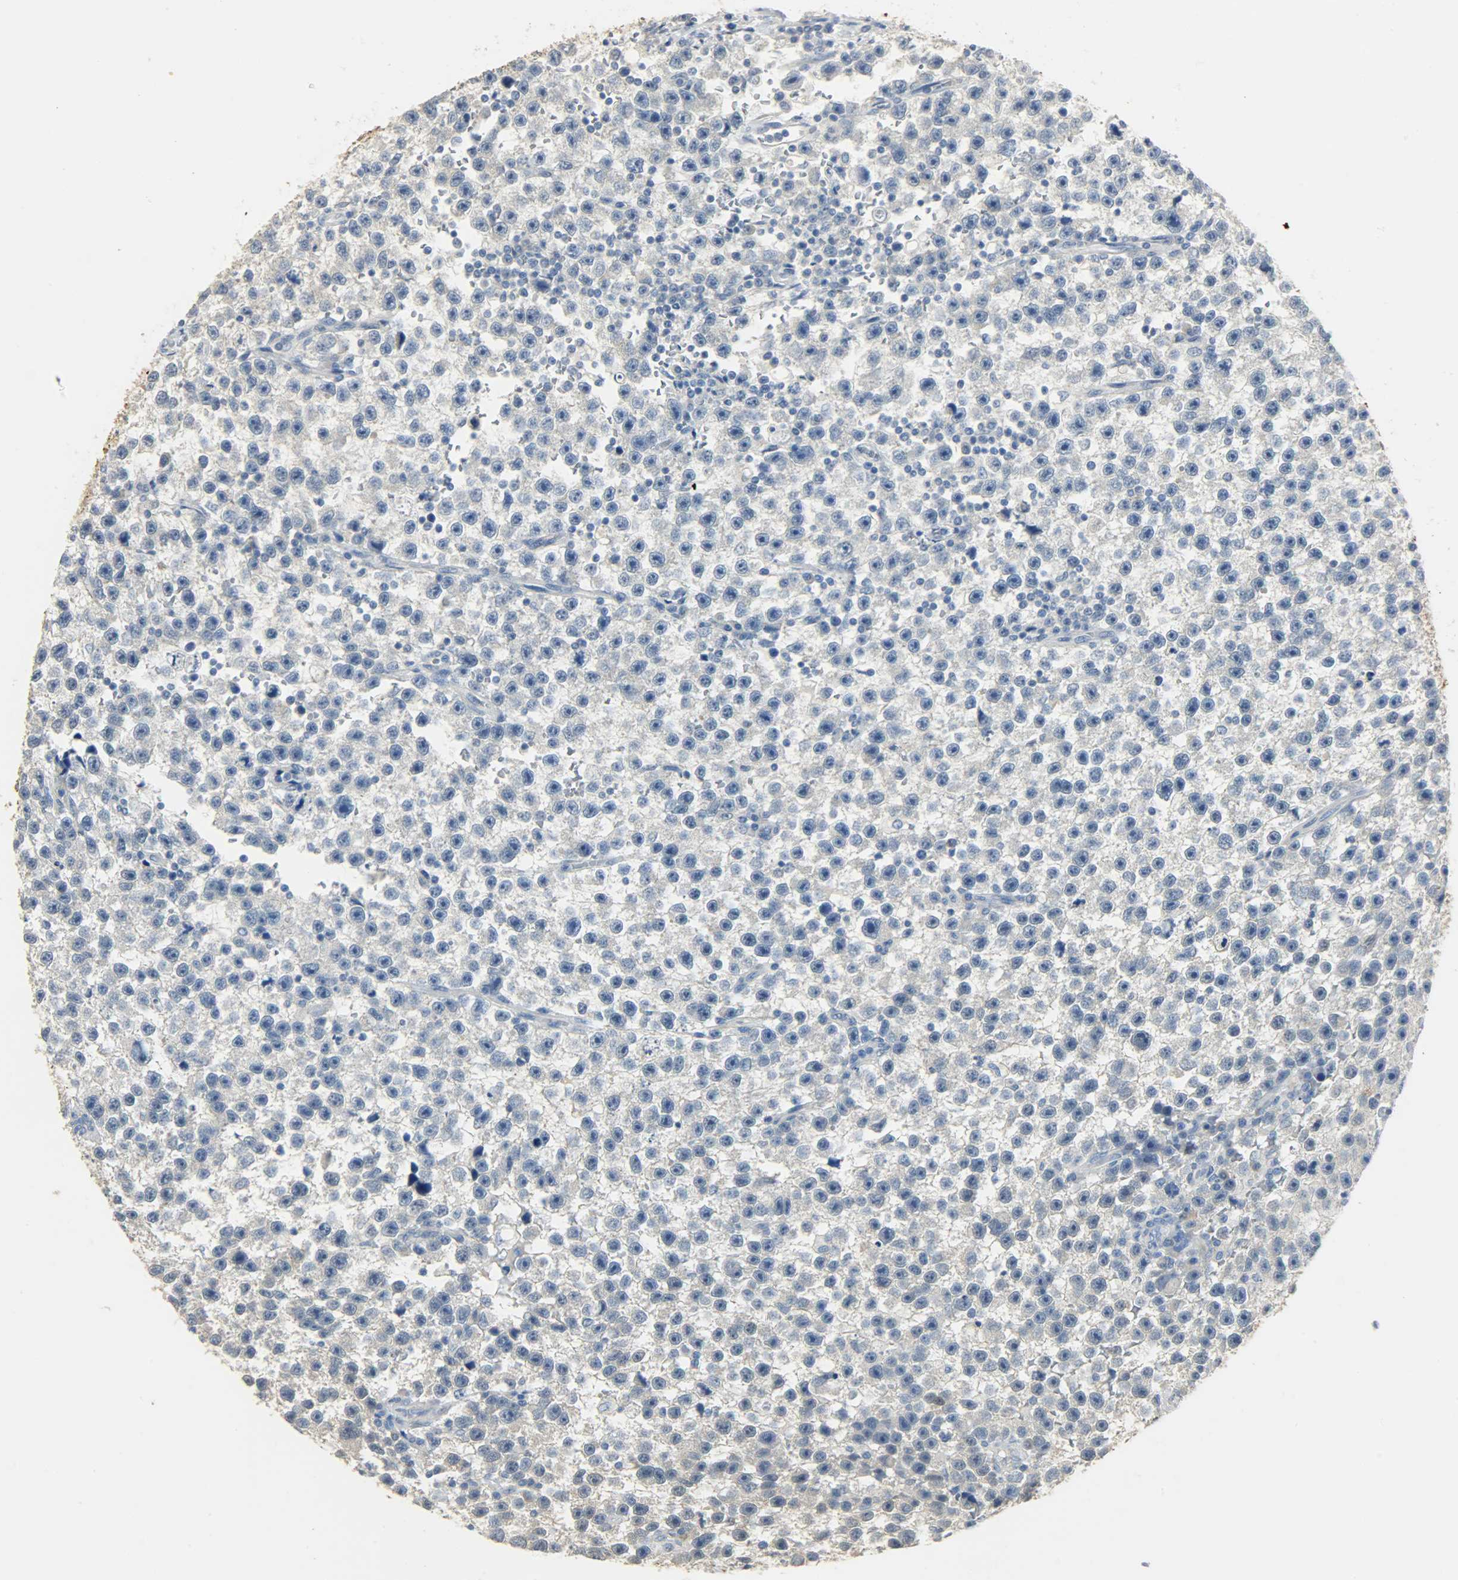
{"staining": {"intensity": "weak", "quantity": "<25%", "location": "cytoplasmic/membranous"}, "tissue": "testis cancer", "cell_type": "Tumor cells", "image_type": "cancer", "snomed": [{"axis": "morphology", "description": "Seminoma, NOS"}, {"axis": "topography", "description": "Testis"}], "caption": "Tumor cells are negative for protein expression in human seminoma (testis). Brightfield microscopy of IHC stained with DAB (brown) and hematoxylin (blue), captured at high magnification.", "gene": "USP13", "patient": {"sex": "male", "age": 33}}